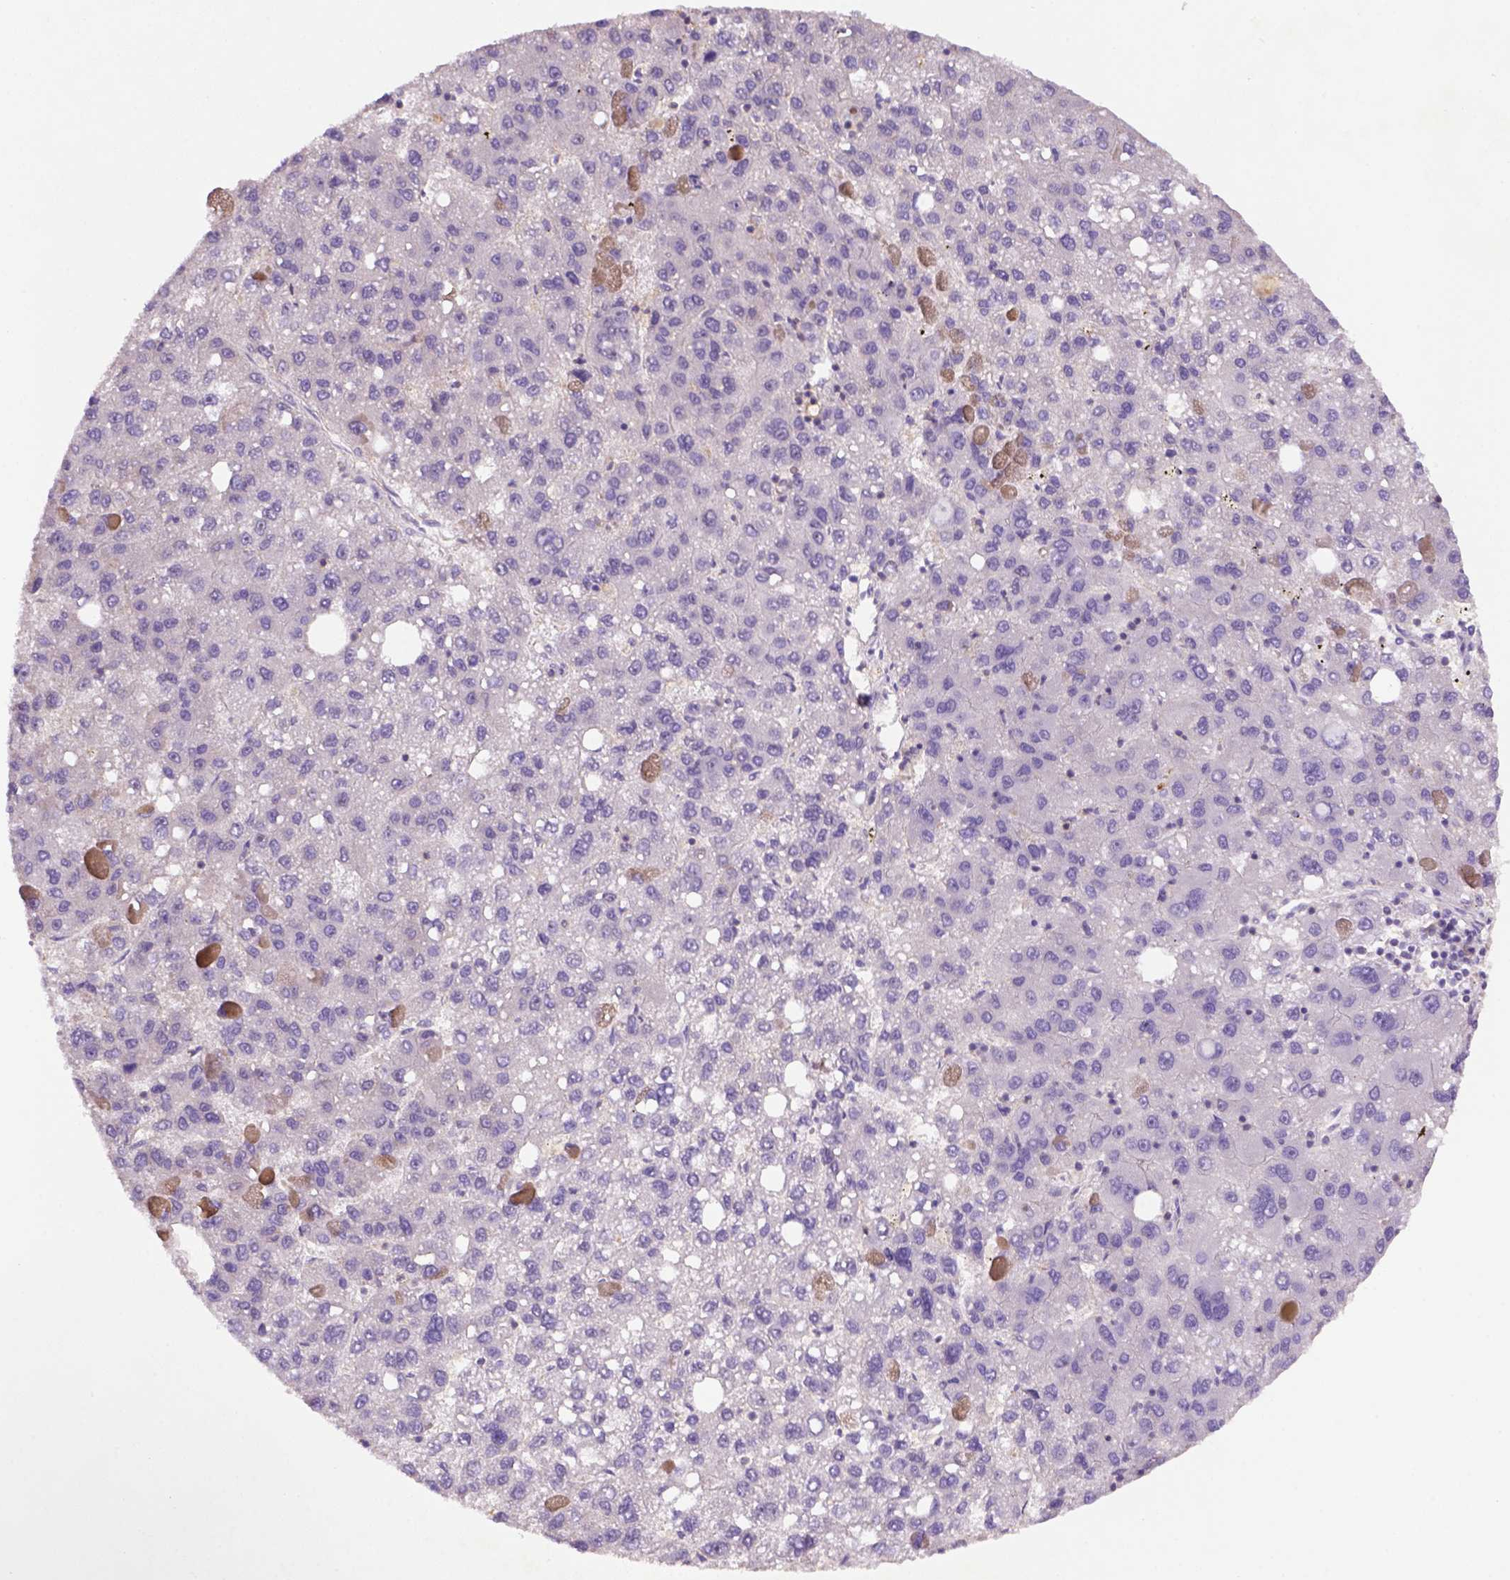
{"staining": {"intensity": "weak", "quantity": "<25%", "location": "cytoplasmic/membranous"}, "tissue": "liver cancer", "cell_type": "Tumor cells", "image_type": "cancer", "snomed": [{"axis": "morphology", "description": "Carcinoma, Hepatocellular, NOS"}, {"axis": "topography", "description": "Liver"}], "caption": "Immunohistochemistry of human liver cancer (hepatocellular carcinoma) demonstrates no positivity in tumor cells.", "gene": "SCML4", "patient": {"sex": "female", "age": 82}}